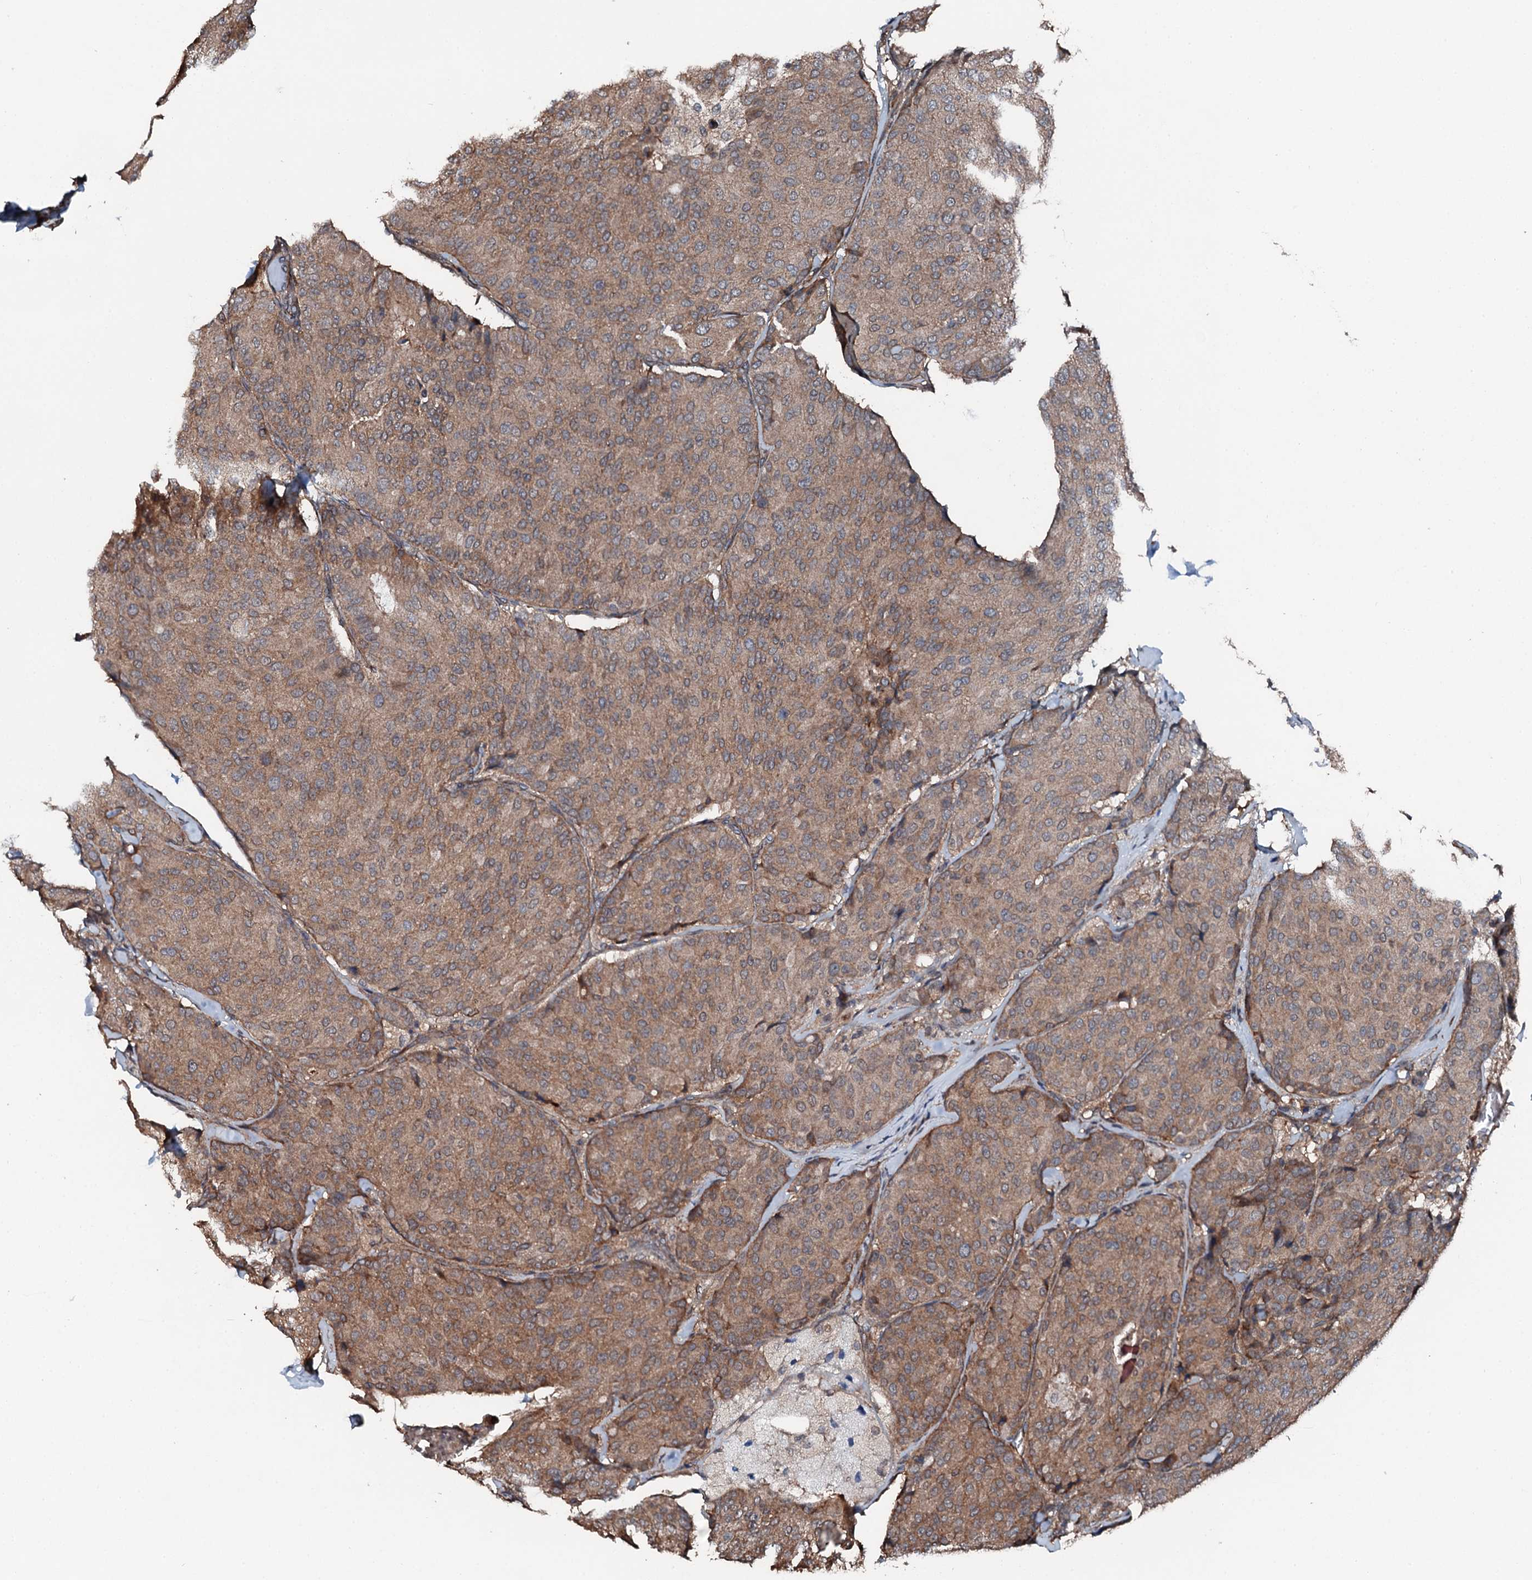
{"staining": {"intensity": "moderate", "quantity": ">75%", "location": "cytoplasmic/membranous"}, "tissue": "breast cancer", "cell_type": "Tumor cells", "image_type": "cancer", "snomed": [{"axis": "morphology", "description": "Duct carcinoma"}, {"axis": "topography", "description": "Breast"}], "caption": "Immunohistochemical staining of breast invasive ductal carcinoma exhibits medium levels of moderate cytoplasmic/membranous protein positivity in approximately >75% of tumor cells.", "gene": "FLYWCH1", "patient": {"sex": "female", "age": 75}}